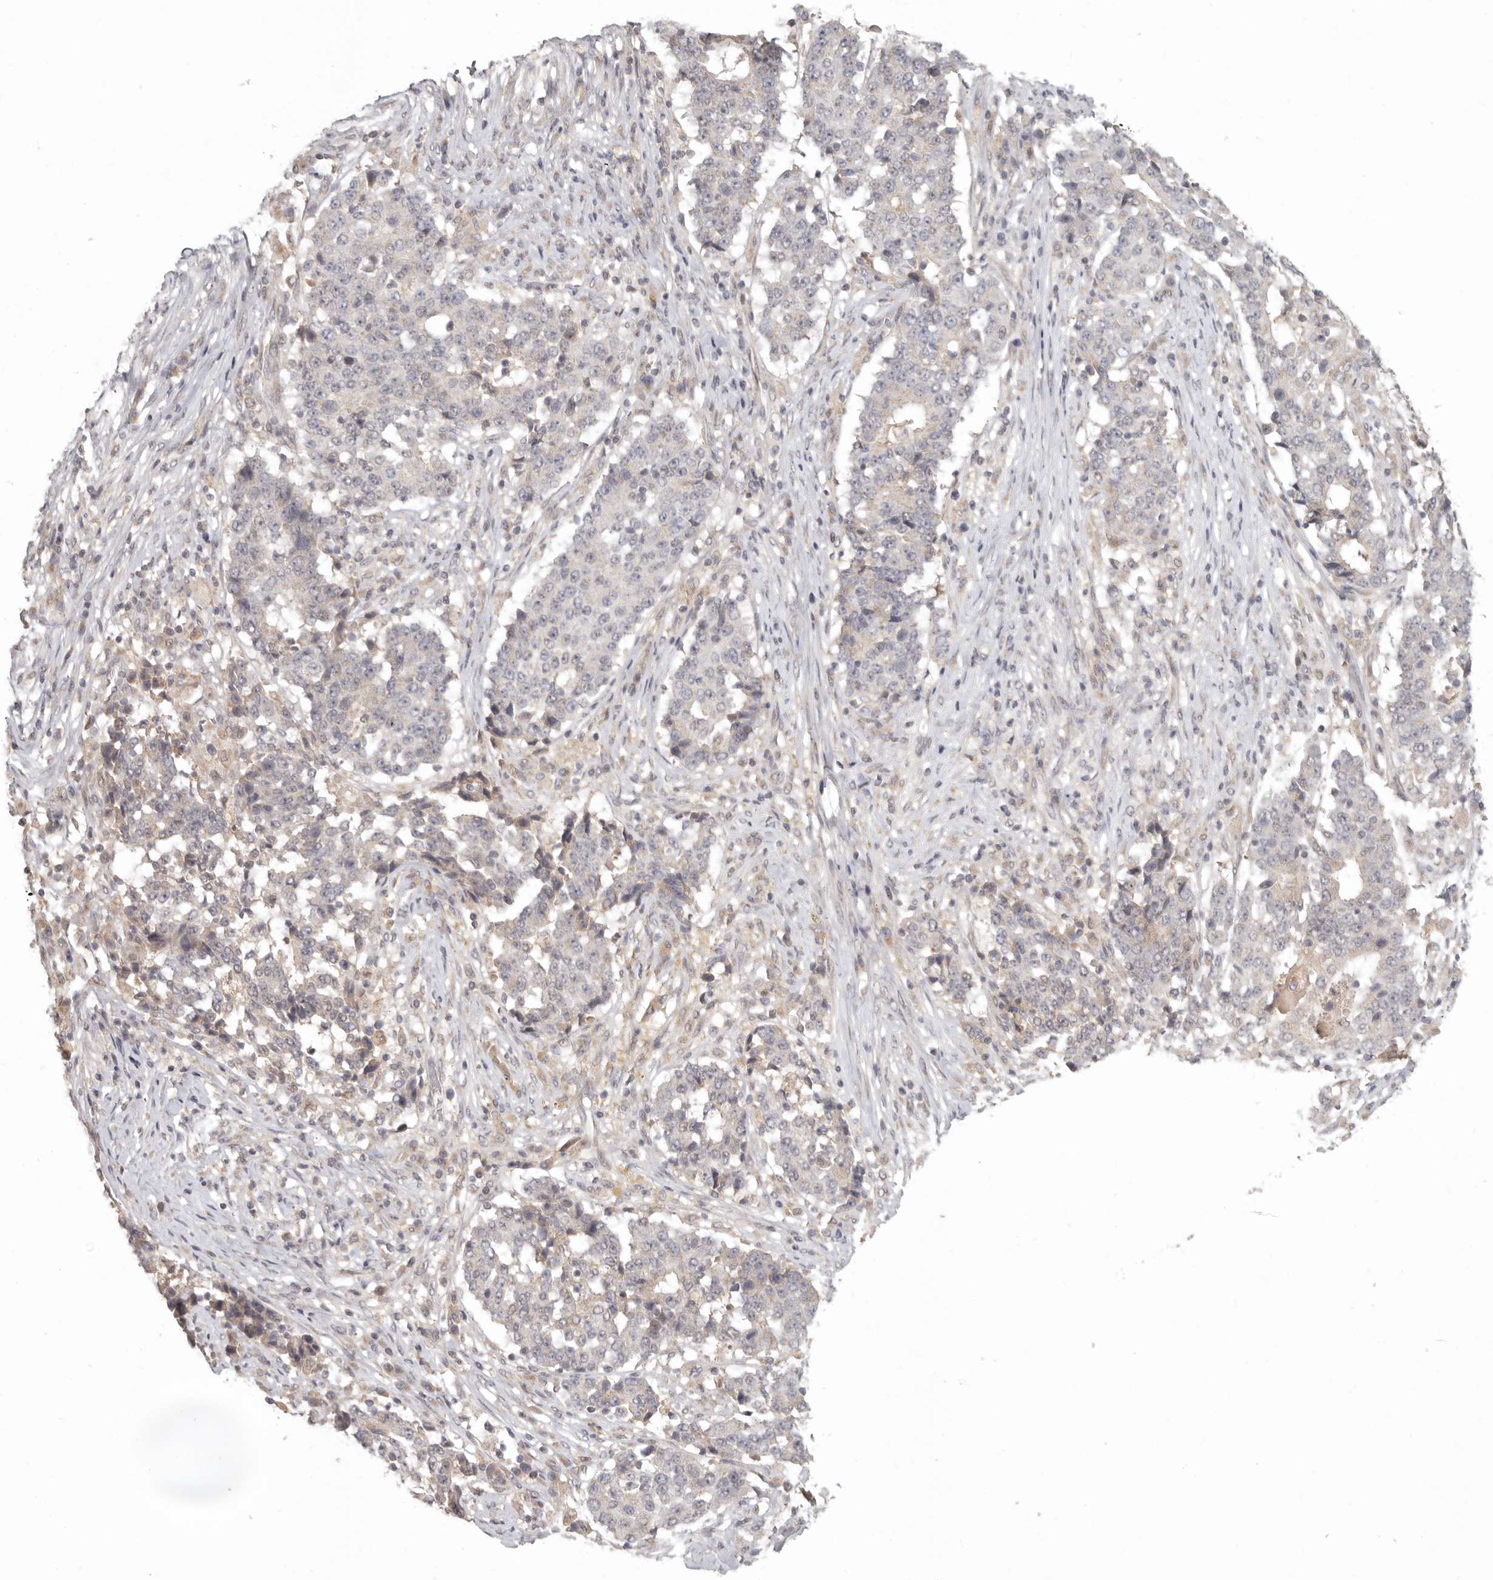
{"staining": {"intensity": "negative", "quantity": "none", "location": "none"}, "tissue": "stomach cancer", "cell_type": "Tumor cells", "image_type": "cancer", "snomed": [{"axis": "morphology", "description": "Adenocarcinoma, NOS"}, {"axis": "topography", "description": "Stomach"}], "caption": "The IHC photomicrograph has no significant positivity in tumor cells of stomach adenocarcinoma tissue.", "gene": "LRRC75A", "patient": {"sex": "male", "age": 59}}